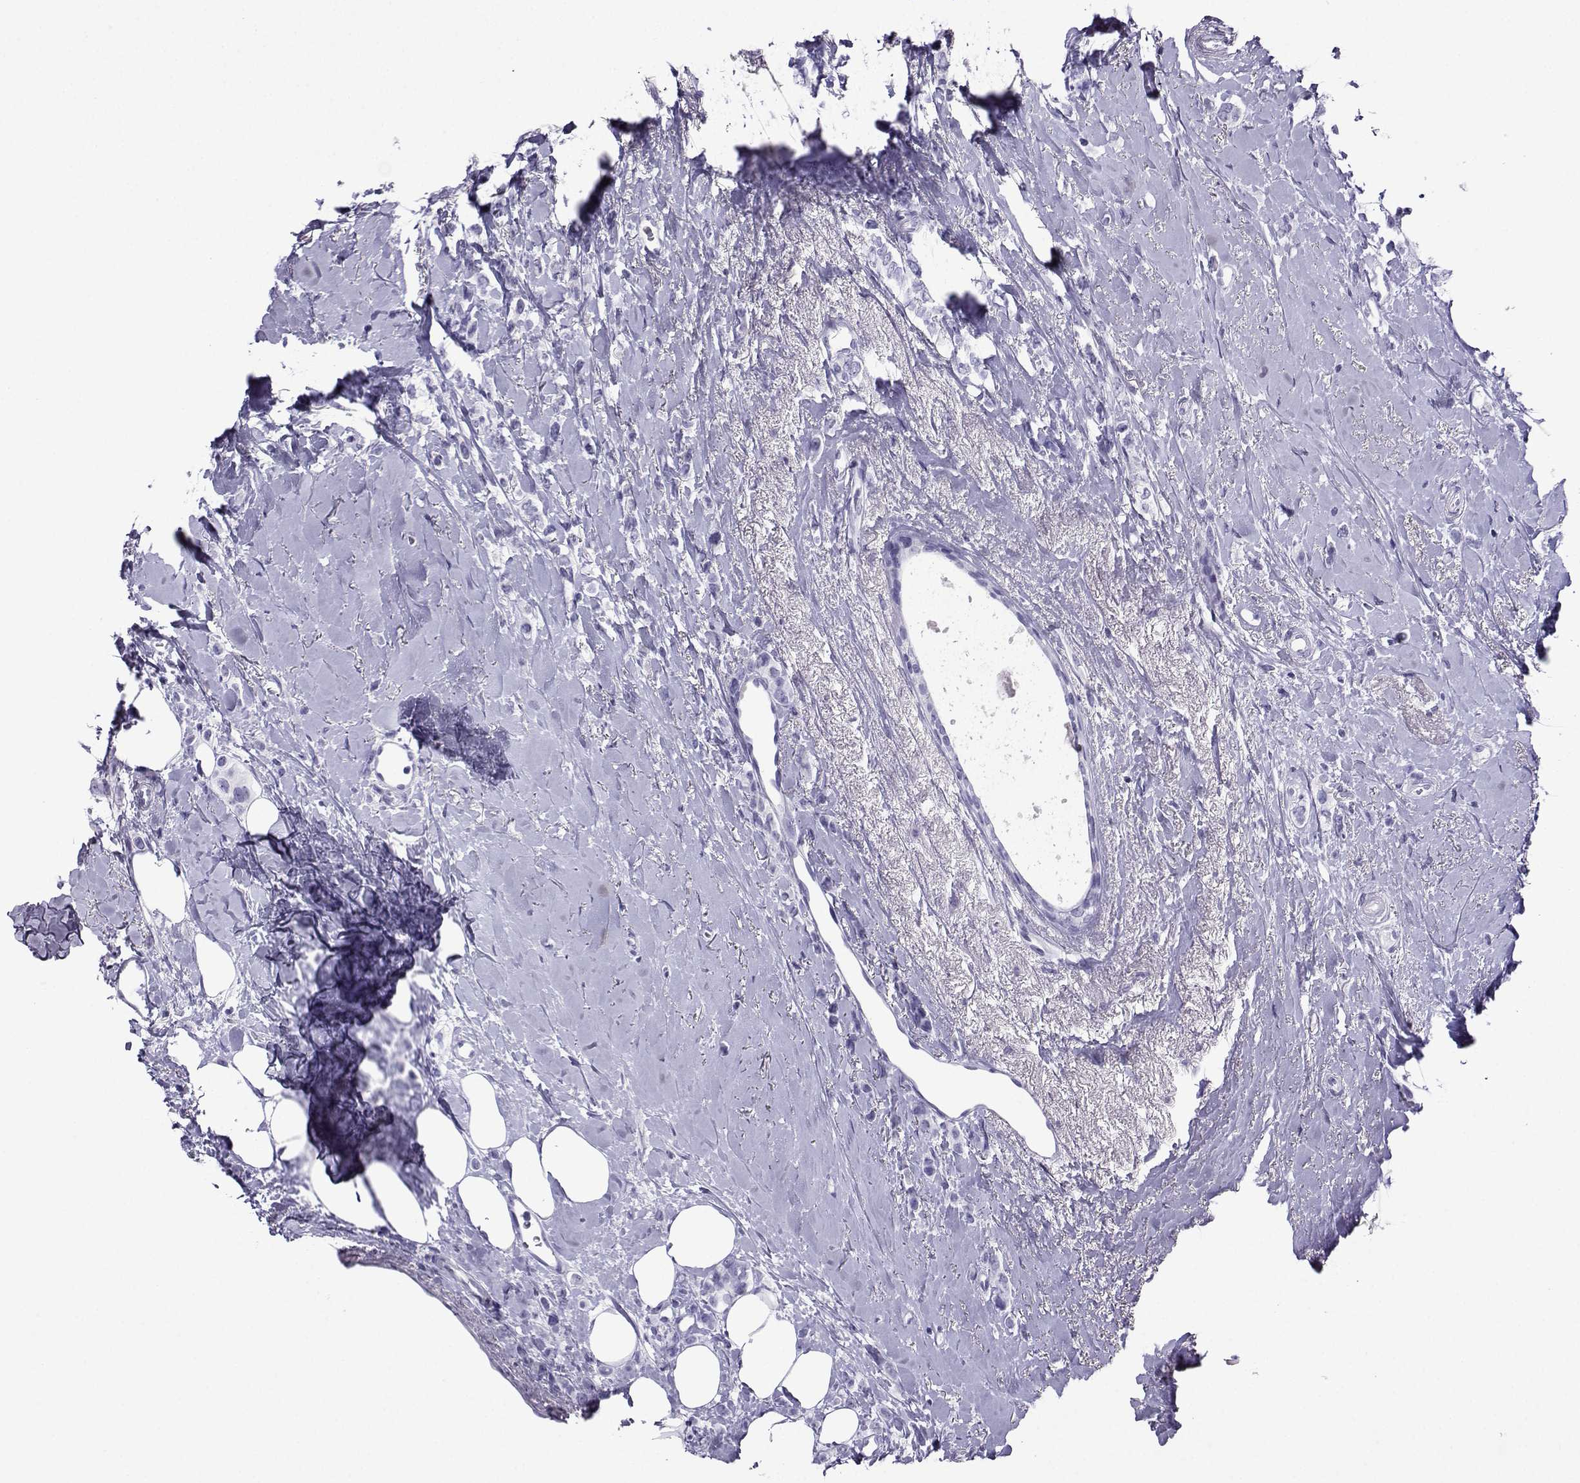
{"staining": {"intensity": "negative", "quantity": "none", "location": "none"}, "tissue": "breast cancer", "cell_type": "Tumor cells", "image_type": "cancer", "snomed": [{"axis": "morphology", "description": "Lobular carcinoma"}, {"axis": "topography", "description": "Breast"}], "caption": "Immunohistochemistry (IHC) micrograph of breast cancer stained for a protein (brown), which exhibits no positivity in tumor cells.", "gene": "CRYBB1", "patient": {"sex": "female", "age": 66}}